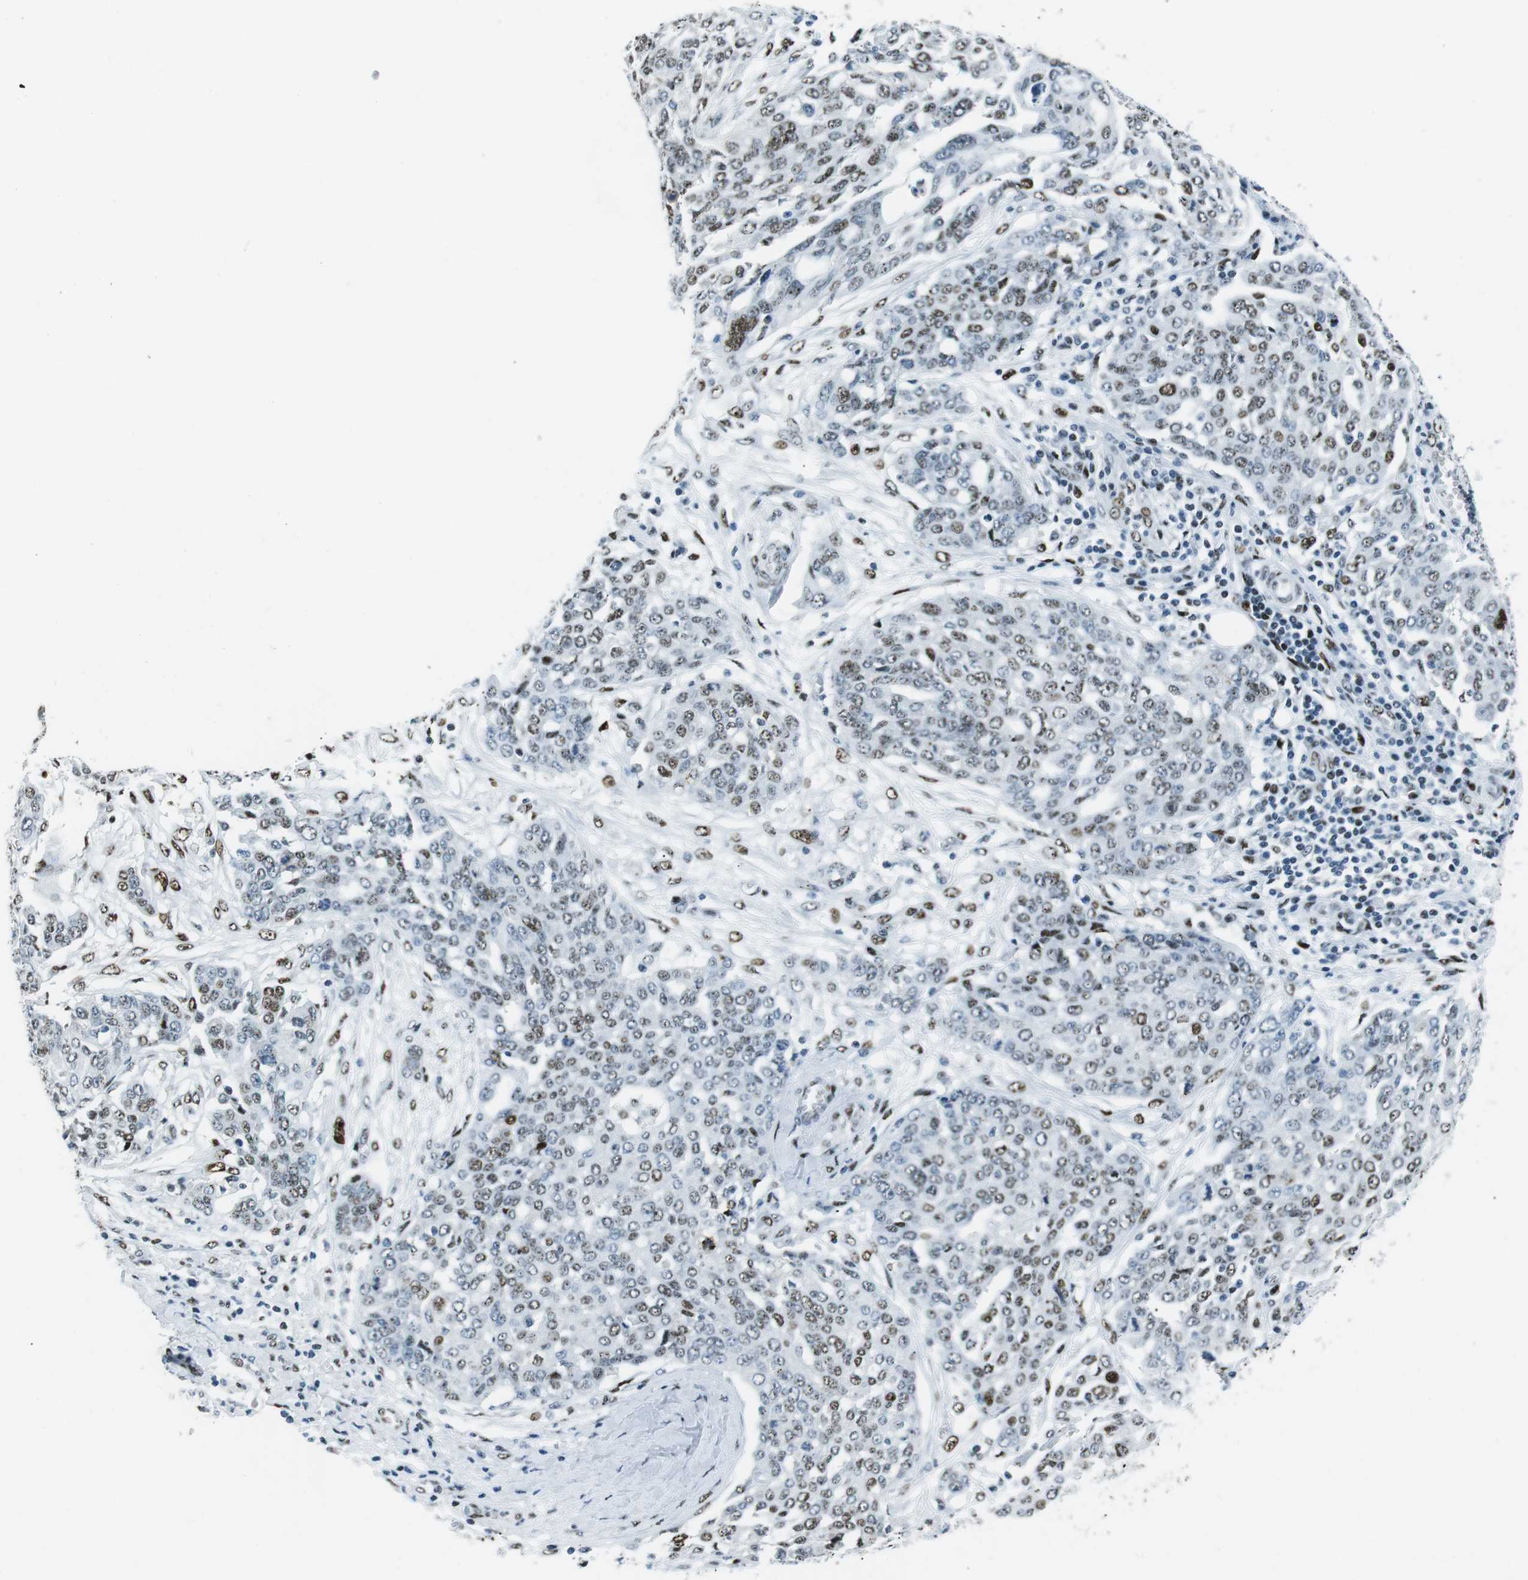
{"staining": {"intensity": "weak", "quantity": ">75%", "location": "nuclear"}, "tissue": "ovarian cancer", "cell_type": "Tumor cells", "image_type": "cancer", "snomed": [{"axis": "morphology", "description": "Cystadenocarcinoma, serous, NOS"}, {"axis": "topography", "description": "Soft tissue"}, {"axis": "topography", "description": "Ovary"}], "caption": "Ovarian cancer stained with a protein marker demonstrates weak staining in tumor cells.", "gene": "PML", "patient": {"sex": "female", "age": 57}}